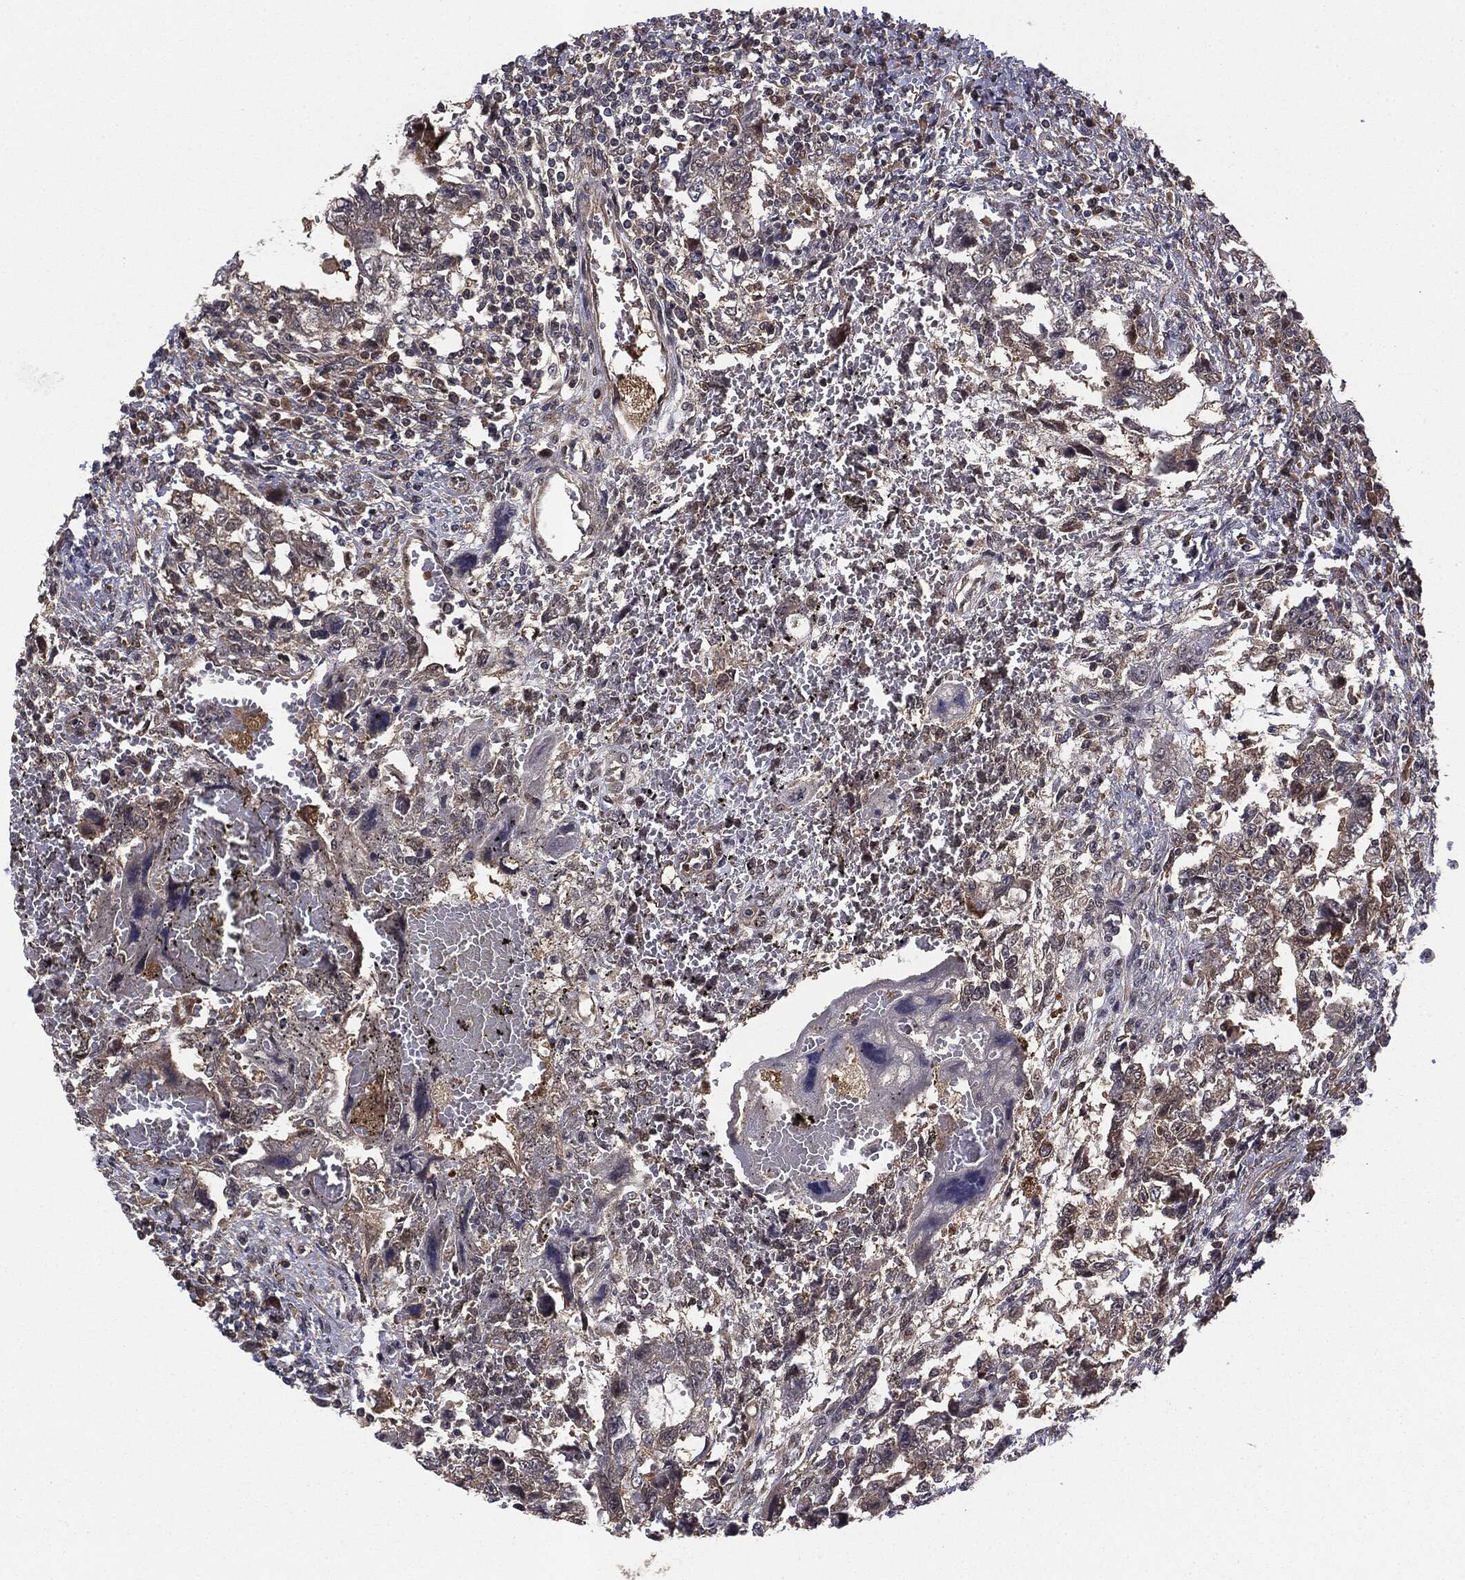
{"staining": {"intensity": "negative", "quantity": "none", "location": "none"}, "tissue": "testis cancer", "cell_type": "Tumor cells", "image_type": "cancer", "snomed": [{"axis": "morphology", "description": "Carcinoma, Embryonal, NOS"}, {"axis": "topography", "description": "Testis"}], "caption": "Image shows no protein positivity in tumor cells of testis cancer (embryonal carcinoma) tissue.", "gene": "KRT7", "patient": {"sex": "male", "age": 26}}